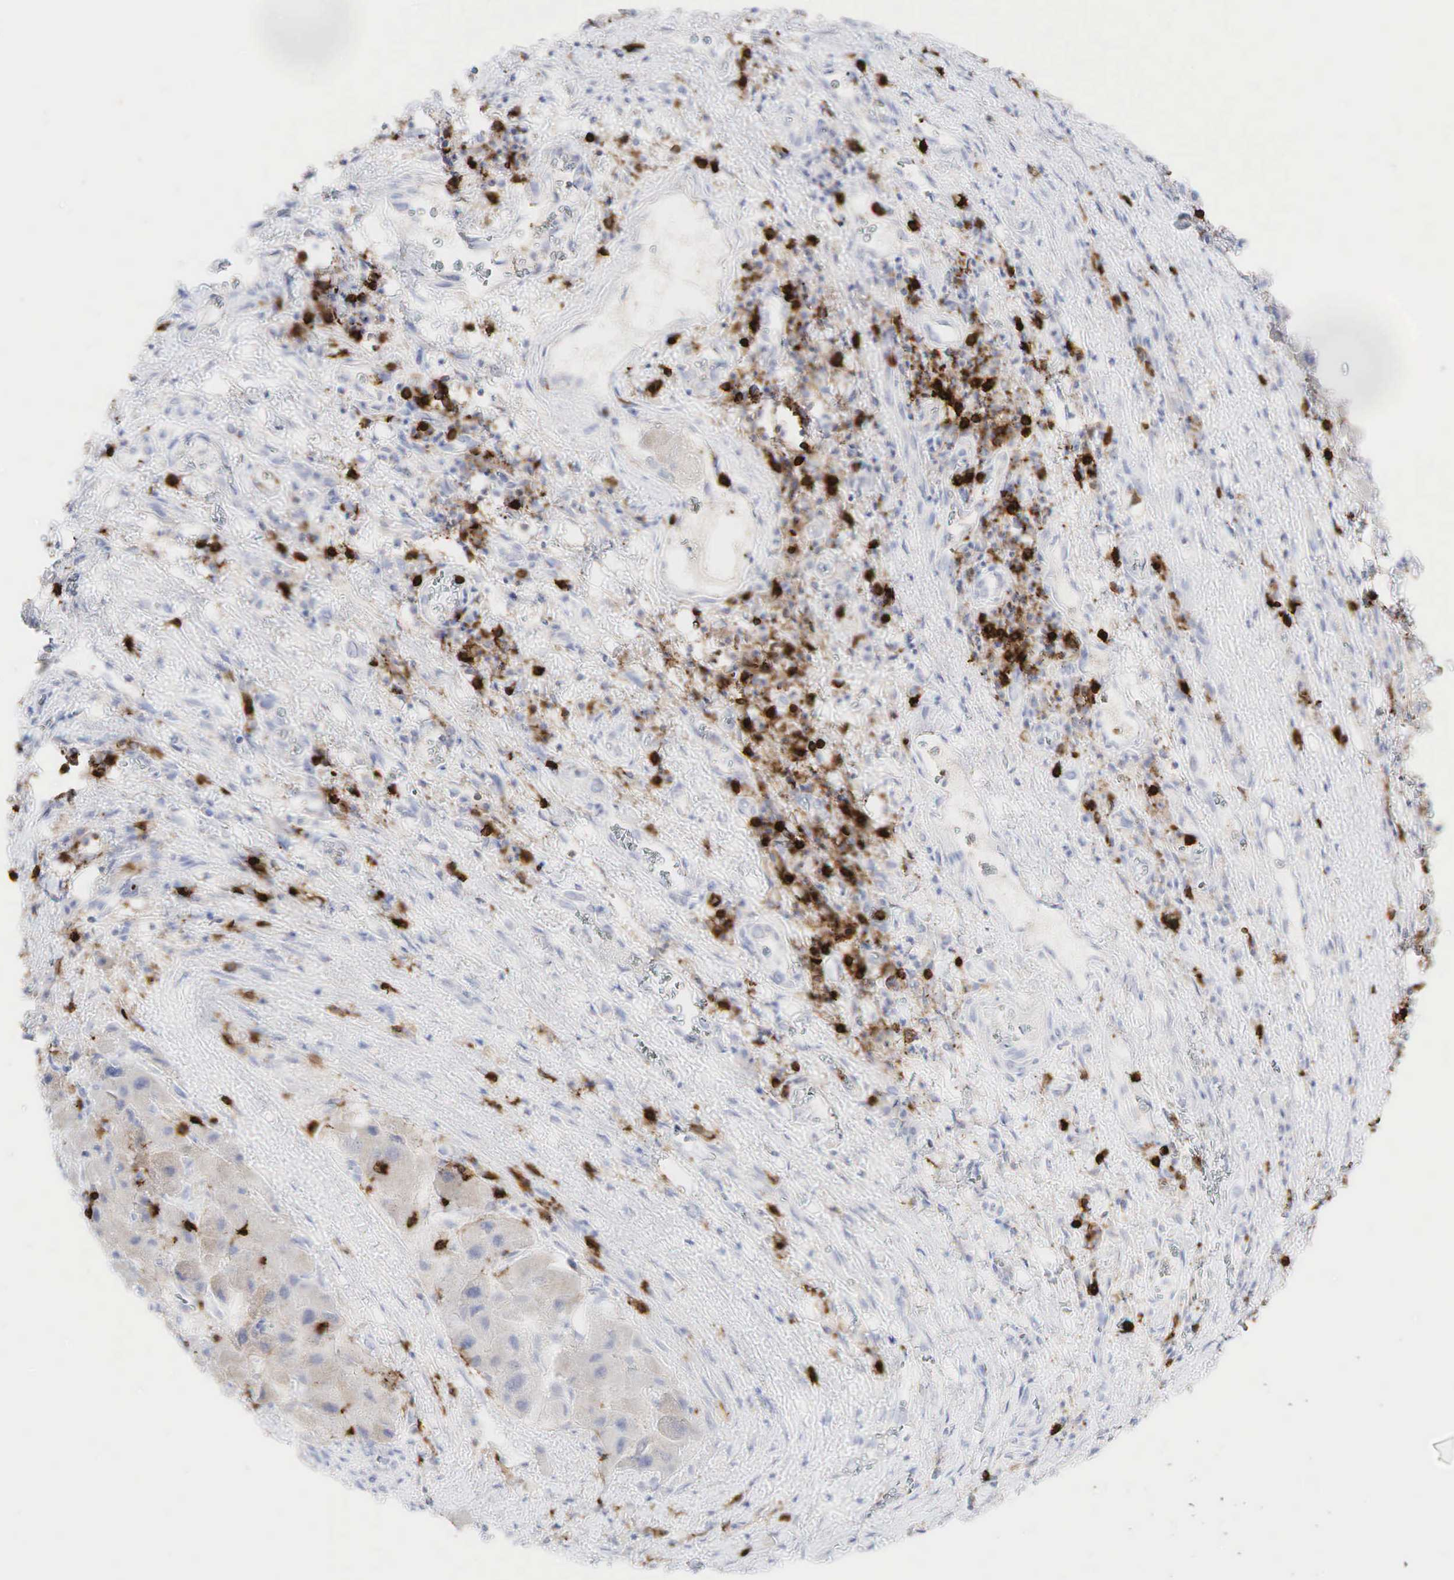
{"staining": {"intensity": "negative", "quantity": "none", "location": "none"}, "tissue": "liver cancer", "cell_type": "Tumor cells", "image_type": "cancer", "snomed": [{"axis": "morphology", "description": "Carcinoma, Hepatocellular, NOS"}, {"axis": "topography", "description": "Liver"}], "caption": "This is a image of immunohistochemistry (IHC) staining of liver cancer, which shows no staining in tumor cells. (Stains: DAB (3,3'-diaminobenzidine) immunohistochemistry with hematoxylin counter stain, Microscopy: brightfield microscopy at high magnification).", "gene": "CD8A", "patient": {"sex": "male", "age": 24}}